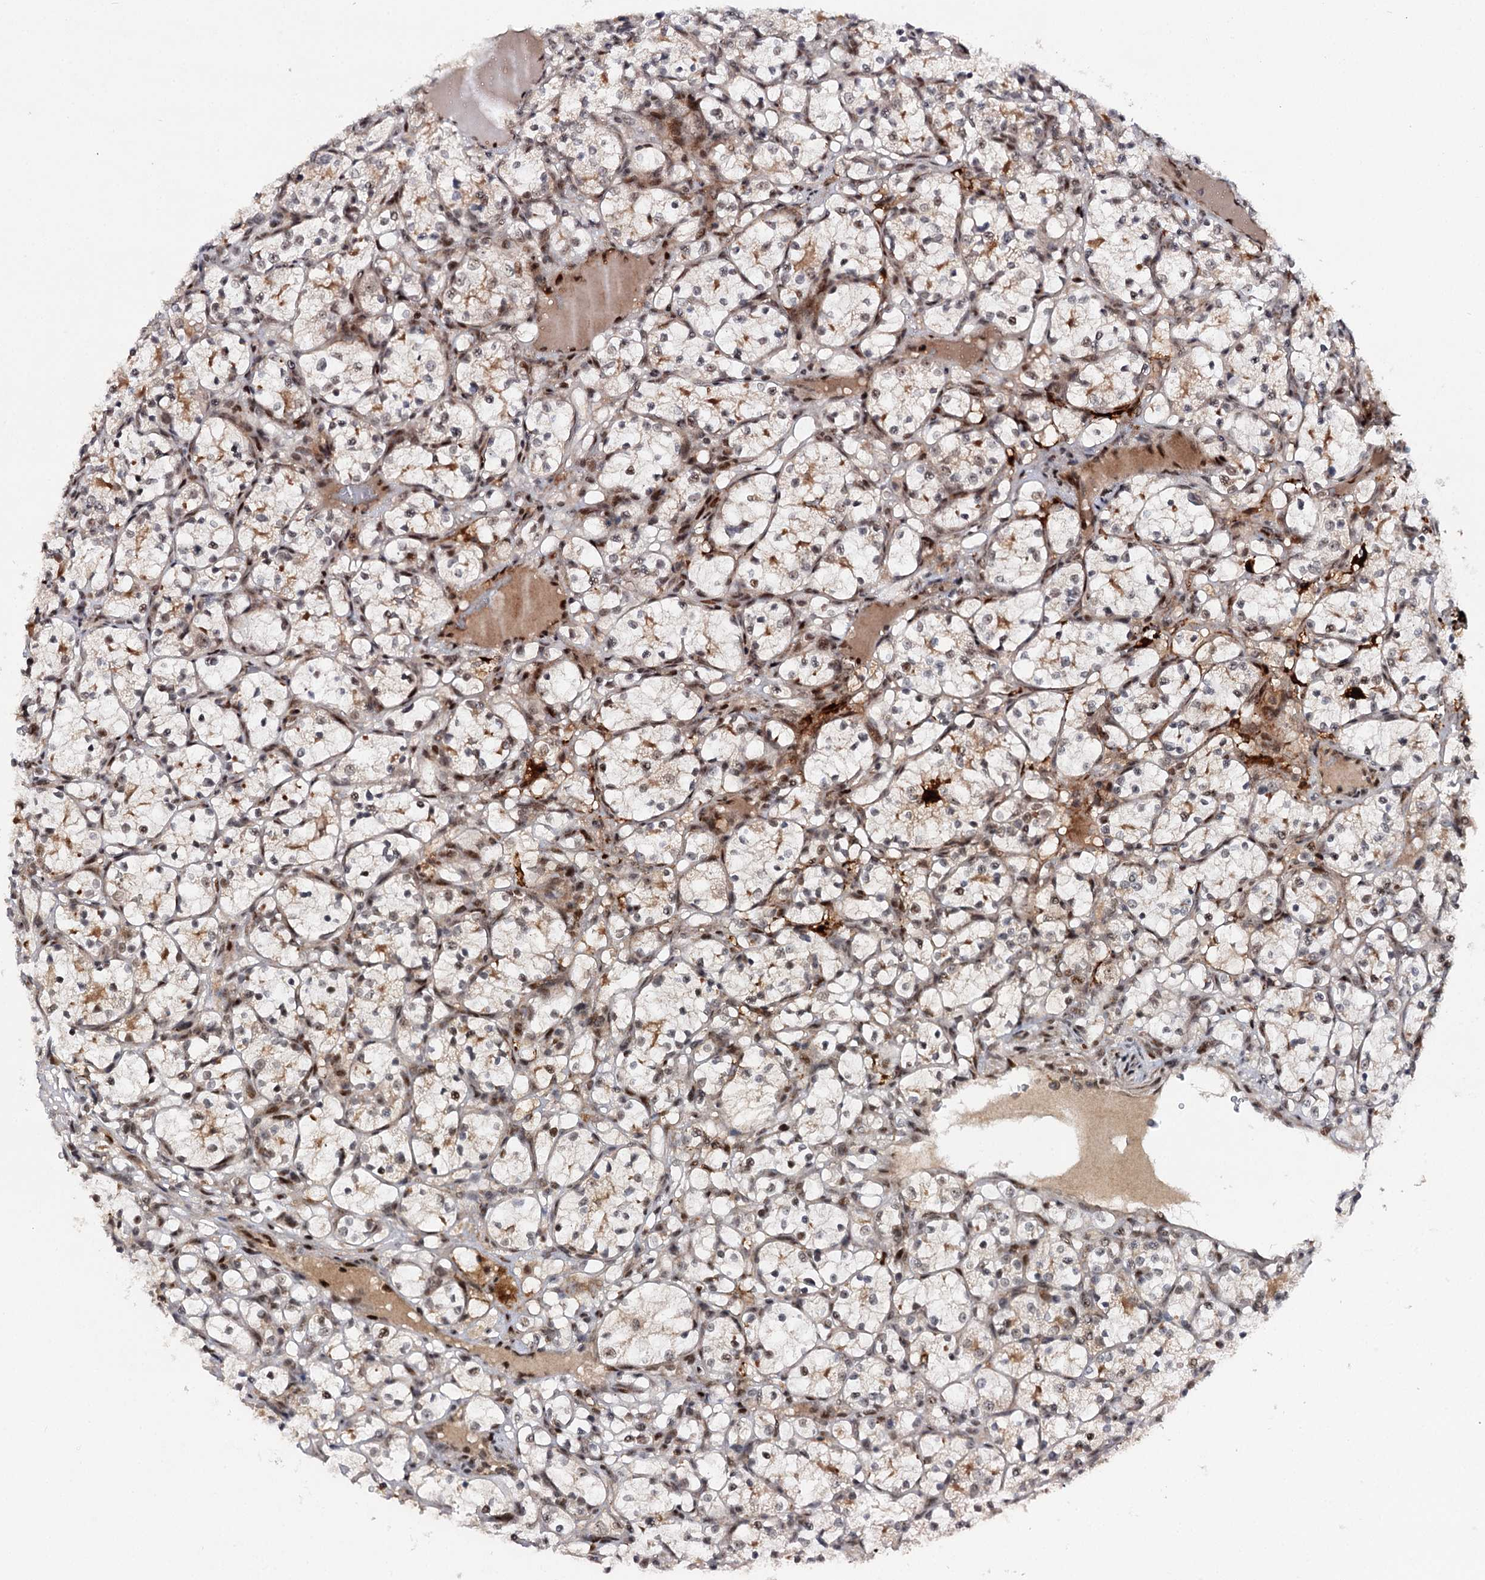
{"staining": {"intensity": "weak", "quantity": "25%-75%", "location": "nuclear"}, "tissue": "renal cancer", "cell_type": "Tumor cells", "image_type": "cancer", "snomed": [{"axis": "morphology", "description": "Adenocarcinoma, NOS"}, {"axis": "topography", "description": "Kidney"}], "caption": "Protein positivity by immunohistochemistry (IHC) reveals weak nuclear expression in approximately 25%-75% of tumor cells in renal adenocarcinoma. (Brightfield microscopy of DAB IHC at high magnification).", "gene": "BUD13", "patient": {"sex": "female", "age": 69}}